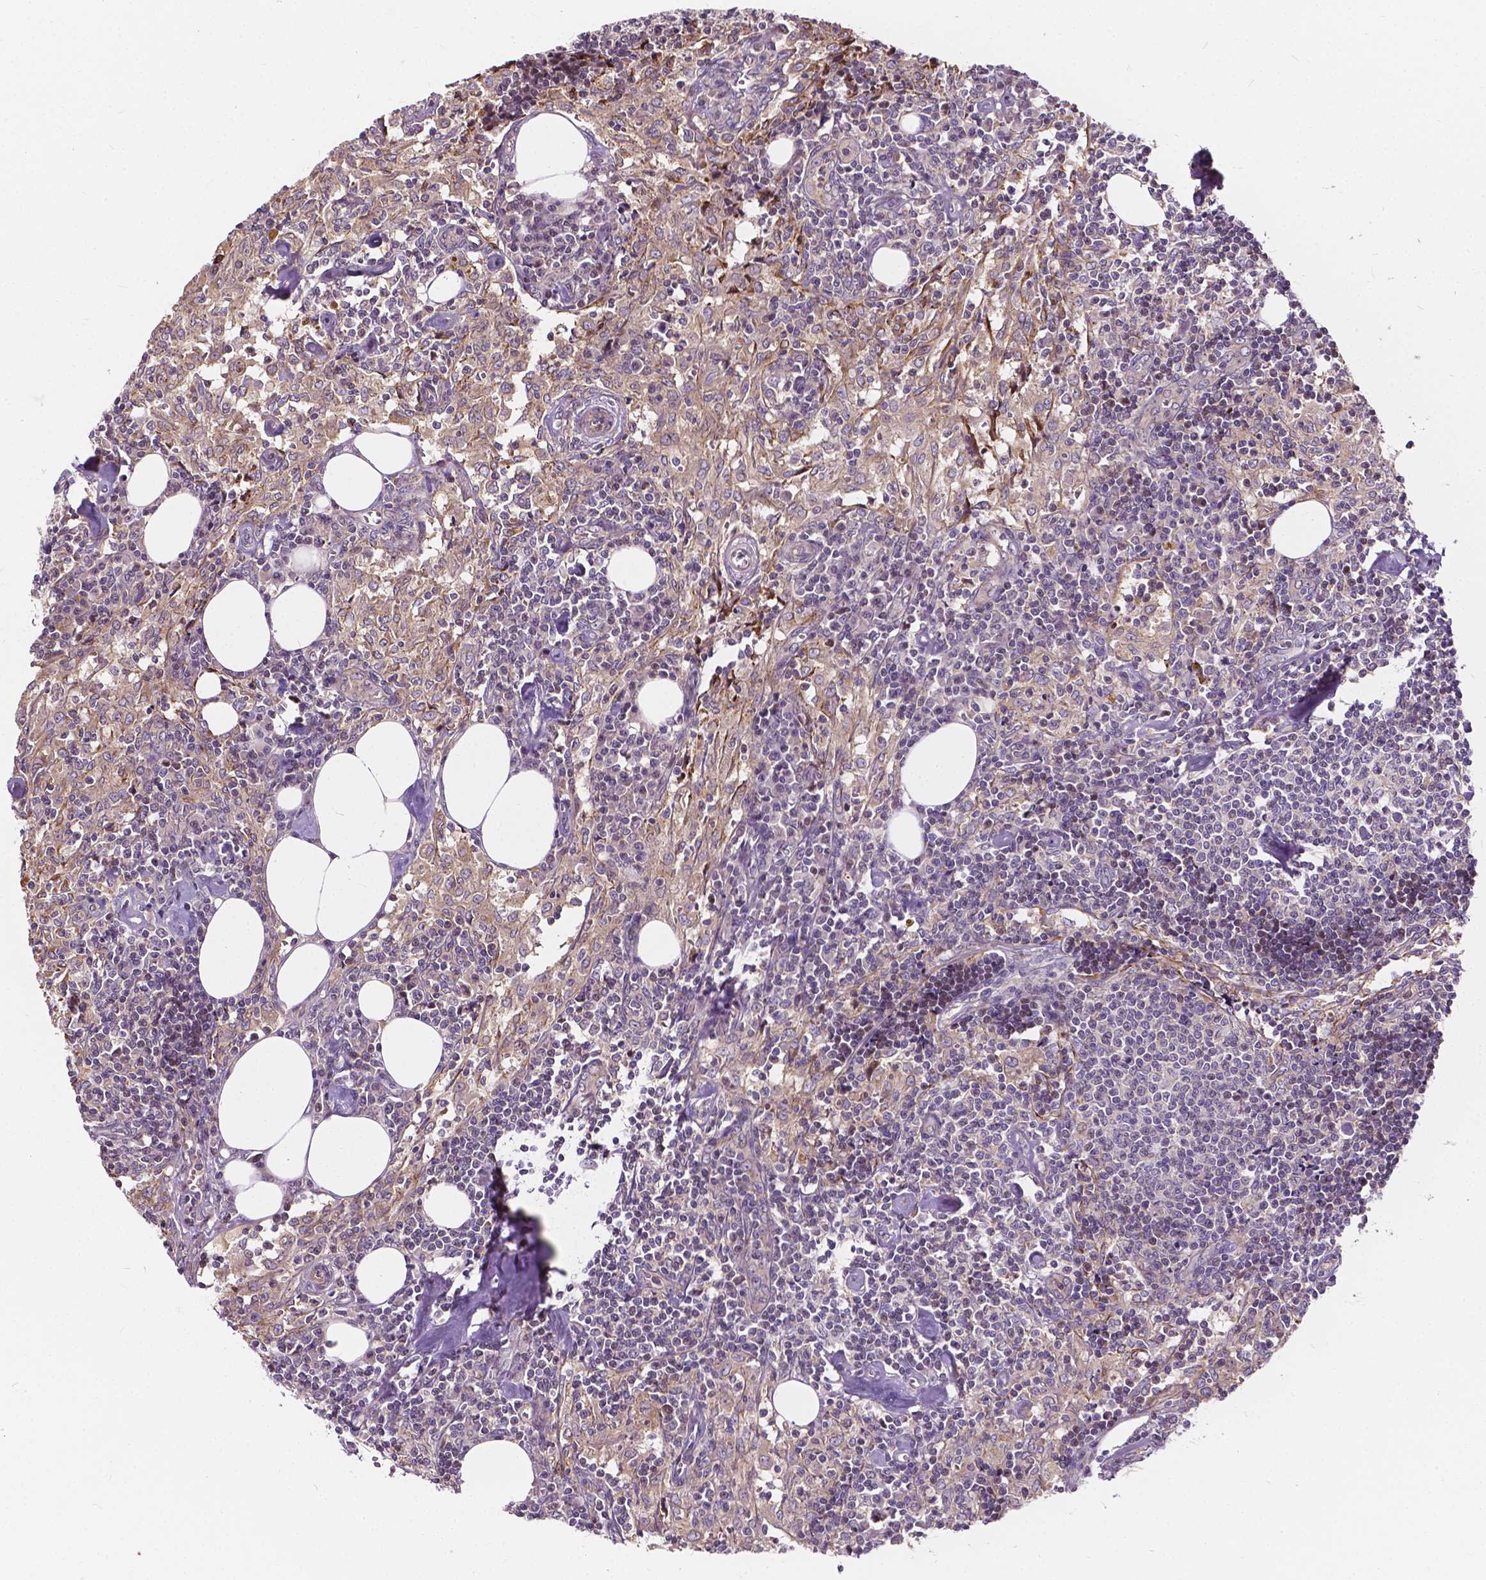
{"staining": {"intensity": "negative", "quantity": "none", "location": "none"}, "tissue": "lymph node", "cell_type": "Non-germinal center cells", "image_type": "normal", "snomed": [{"axis": "morphology", "description": "Normal tissue, NOS"}, {"axis": "topography", "description": "Lymph node"}], "caption": "Immunohistochemistry (IHC) photomicrograph of benign lymph node: human lymph node stained with DAB (3,3'-diaminobenzidine) demonstrates no significant protein staining in non-germinal center cells.", "gene": "INPP5E", "patient": {"sex": "male", "age": 55}}